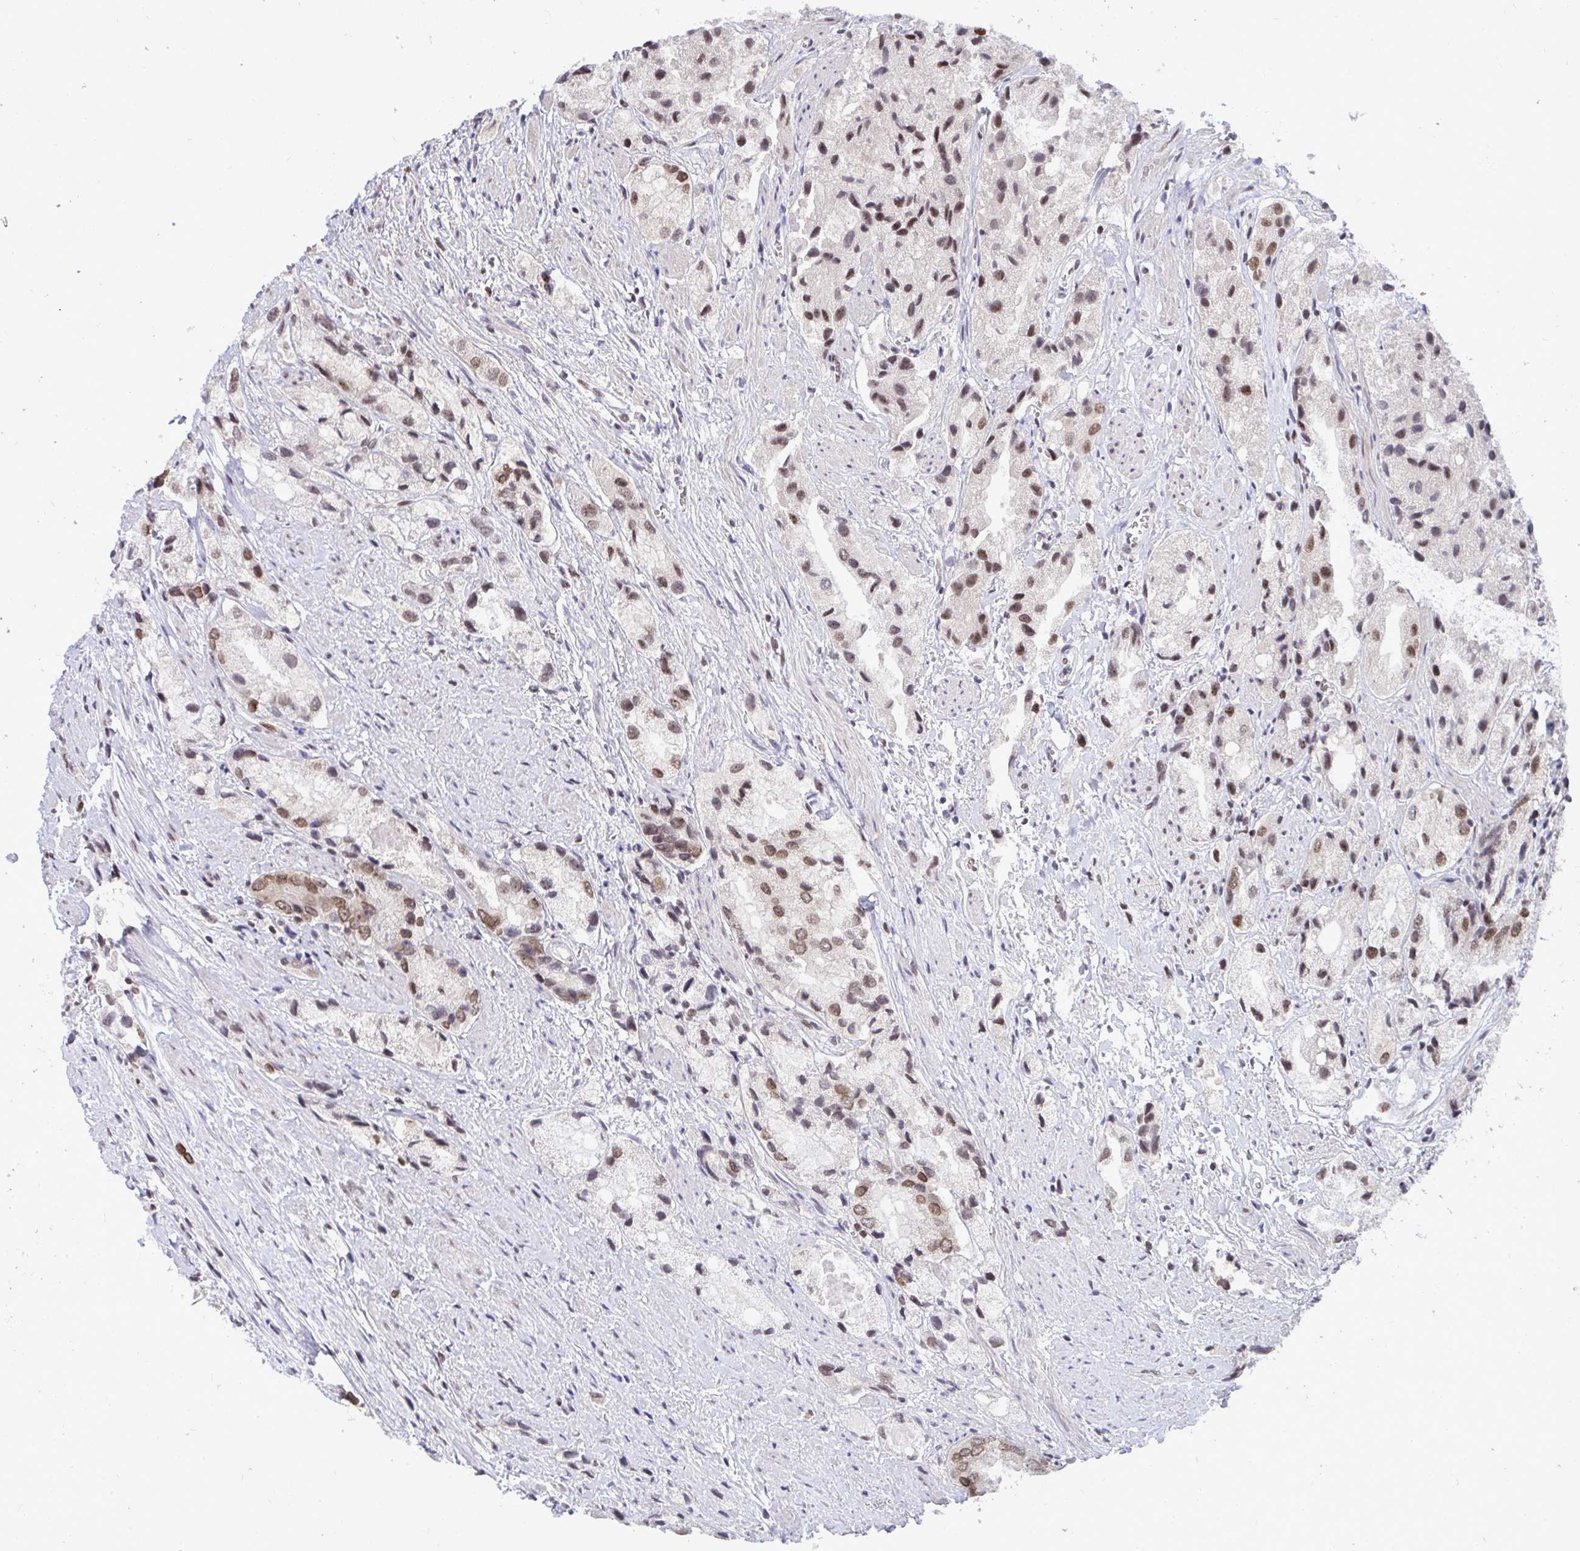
{"staining": {"intensity": "moderate", "quantity": ">75%", "location": "nuclear"}, "tissue": "prostate cancer", "cell_type": "Tumor cells", "image_type": "cancer", "snomed": [{"axis": "morphology", "description": "Adenocarcinoma, Low grade"}, {"axis": "topography", "description": "Prostate"}], "caption": "Low-grade adenocarcinoma (prostate) stained with a protein marker displays moderate staining in tumor cells.", "gene": "JPT1", "patient": {"sex": "male", "age": 69}}